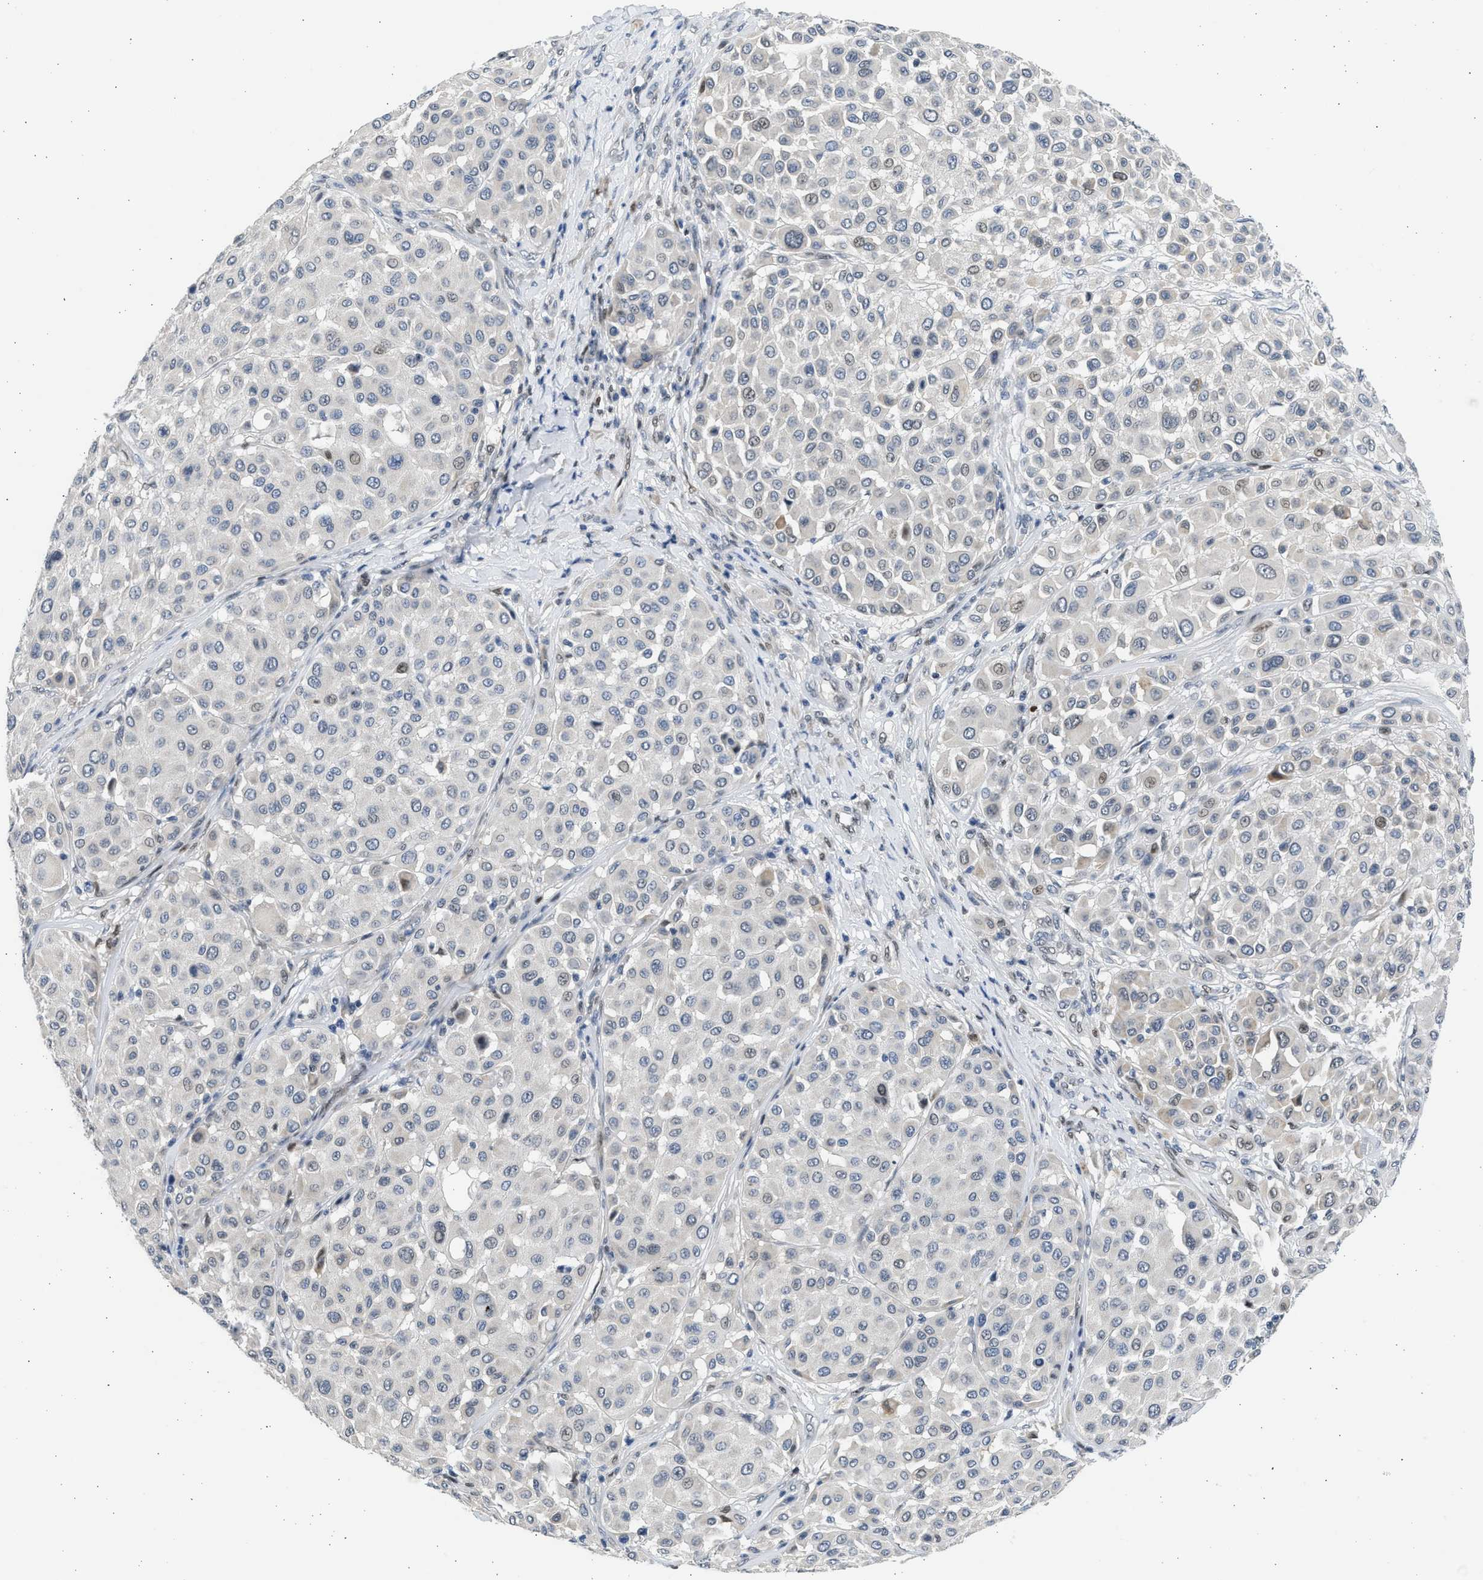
{"staining": {"intensity": "moderate", "quantity": "<25%", "location": "nuclear"}, "tissue": "melanoma", "cell_type": "Tumor cells", "image_type": "cancer", "snomed": [{"axis": "morphology", "description": "Malignant melanoma, Metastatic site"}, {"axis": "topography", "description": "Soft tissue"}], "caption": "This micrograph demonstrates IHC staining of melanoma, with low moderate nuclear positivity in approximately <25% of tumor cells.", "gene": "HMGN3", "patient": {"sex": "male", "age": 41}}